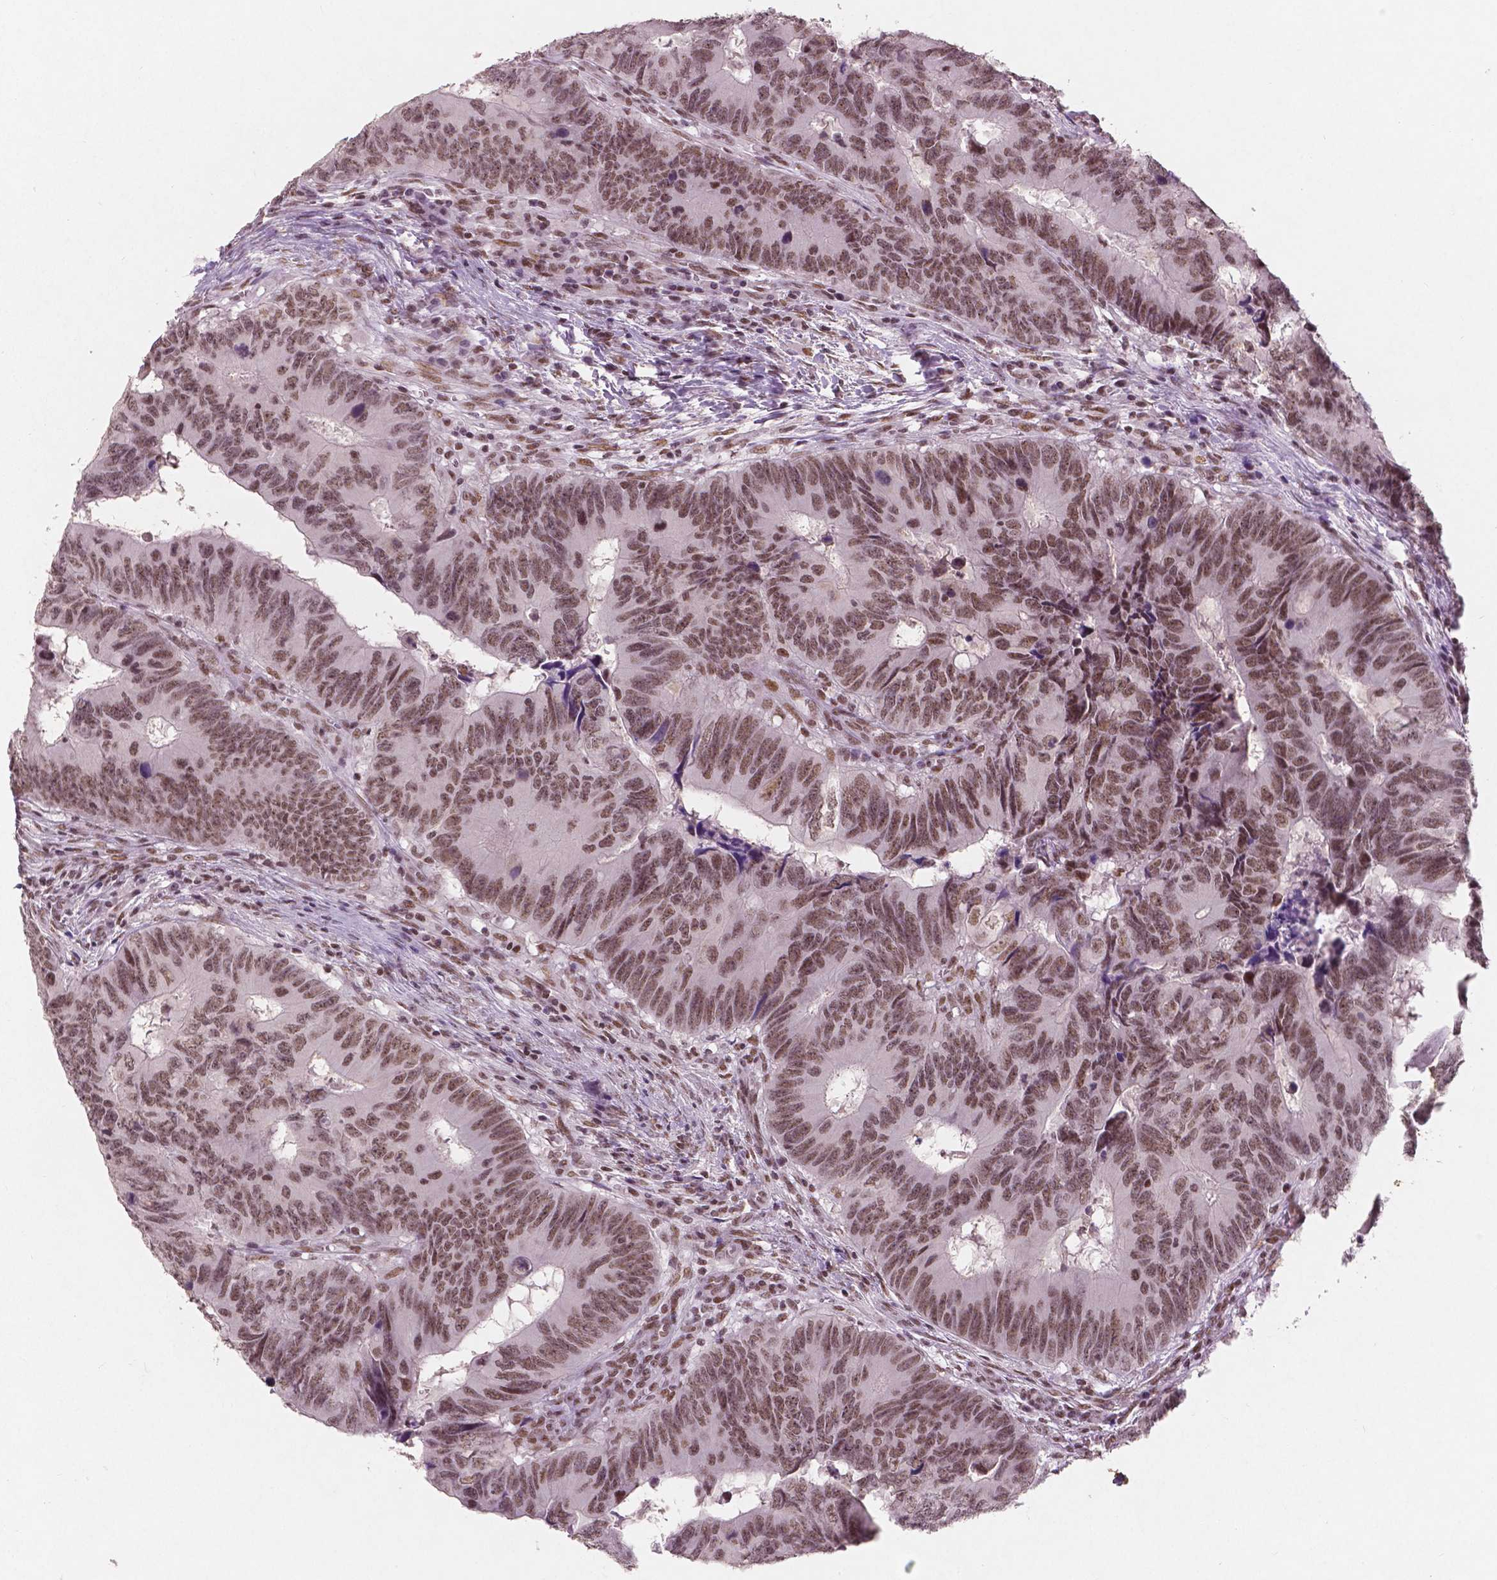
{"staining": {"intensity": "moderate", "quantity": ">75%", "location": "nuclear"}, "tissue": "colorectal cancer", "cell_type": "Tumor cells", "image_type": "cancer", "snomed": [{"axis": "morphology", "description": "Adenocarcinoma, NOS"}, {"axis": "topography", "description": "Colon"}], "caption": "Moderate nuclear staining is appreciated in about >75% of tumor cells in colorectal adenocarcinoma.", "gene": "BRD4", "patient": {"sex": "female", "age": 82}}